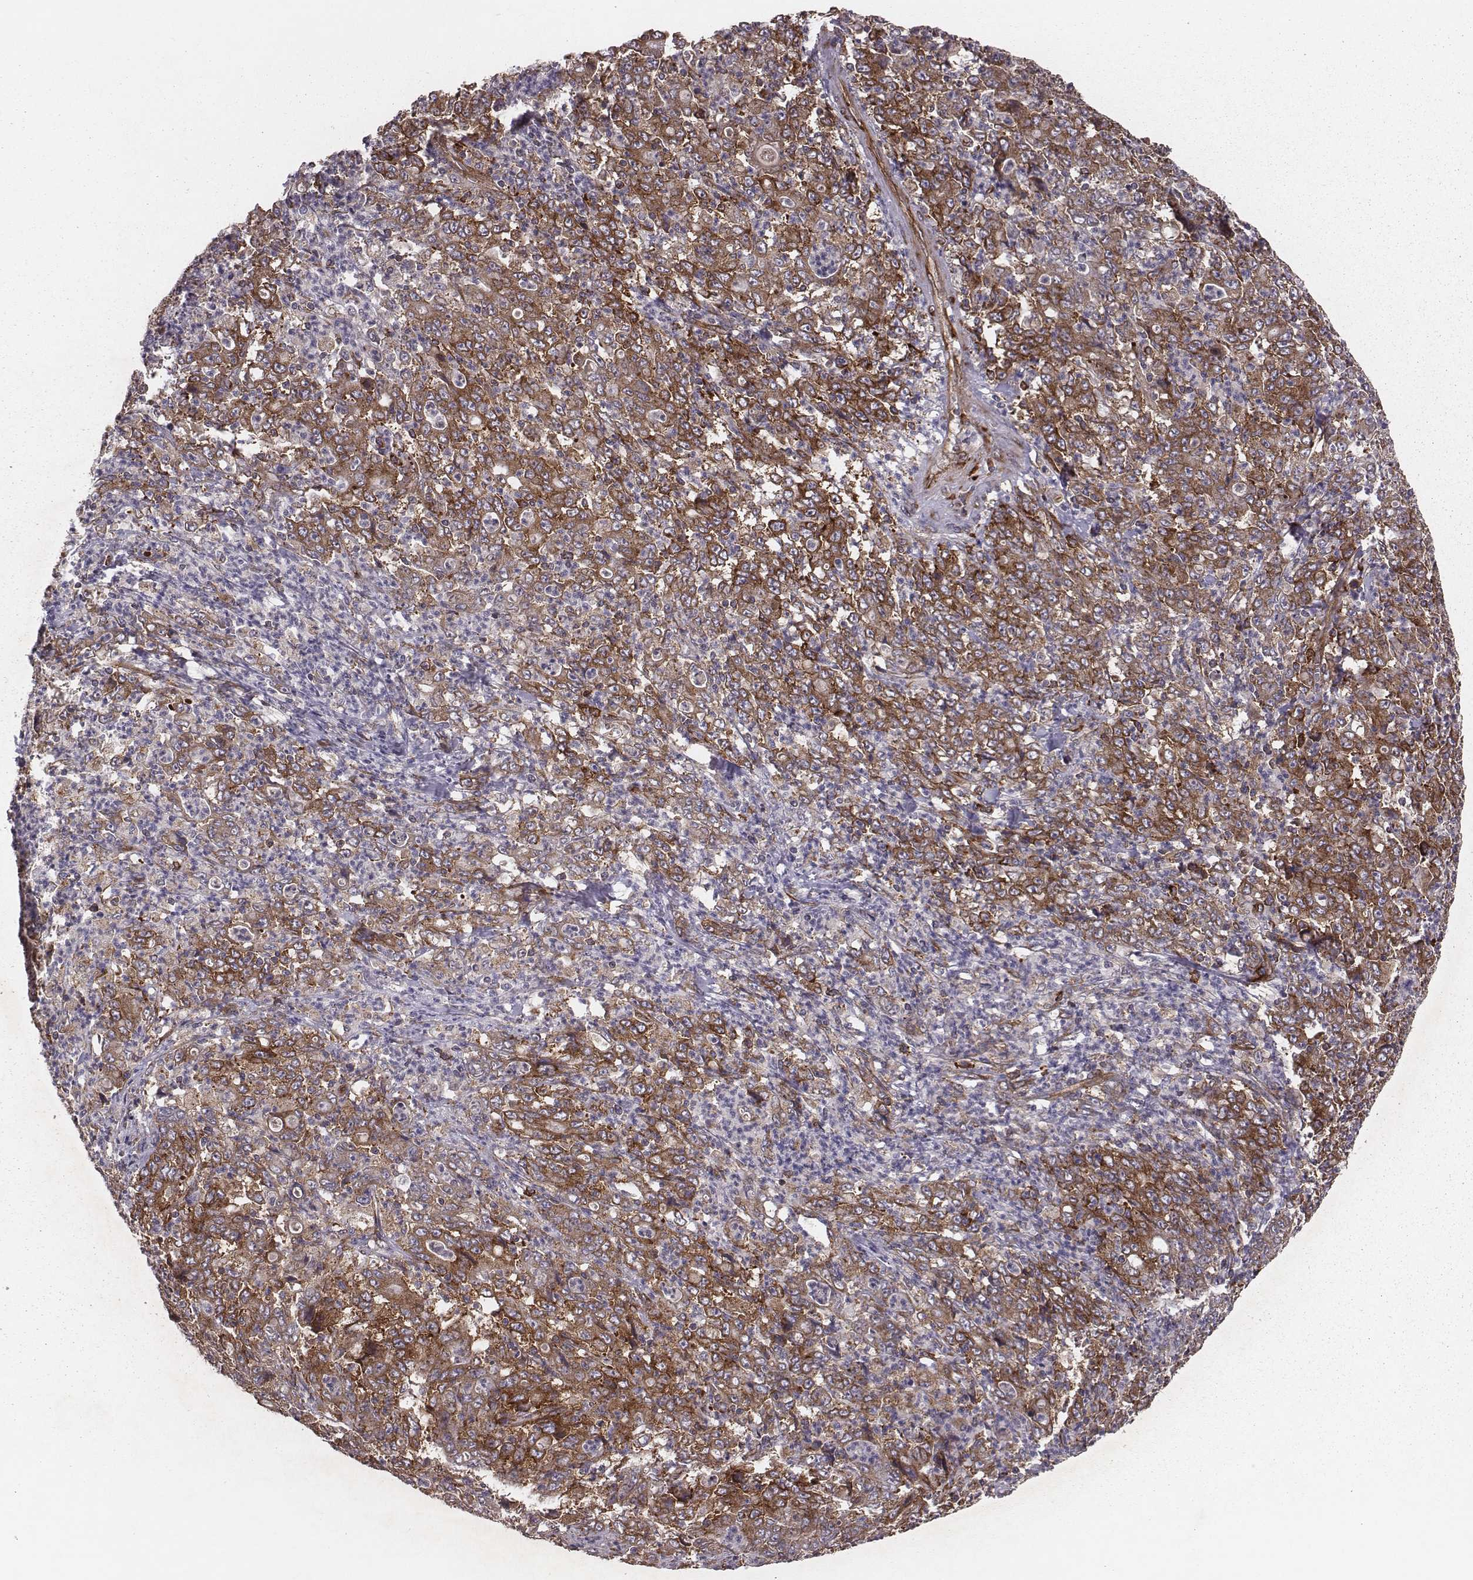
{"staining": {"intensity": "moderate", "quantity": ">75%", "location": "cytoplasmic/membranous"}, "tissue": "stomach cancer", "cell_type": "Tumor cells", "image_type": "cancer", "snomed": [{"axis": "morphology", "description": "Adenocarcinoma, NOS"}, {"axis": "topography", "description": "Stomach, lower"}], "caption": "This photomicrograph demonstrates immunohistochemistry (IHC) staining of human adenocarcinoma (stomach), with medium moderate cytoplasmic/membranous expression in about >75% of tumor cells.", "gene": "TXLNA", "patient": {"sex": "female", "age": 71}}